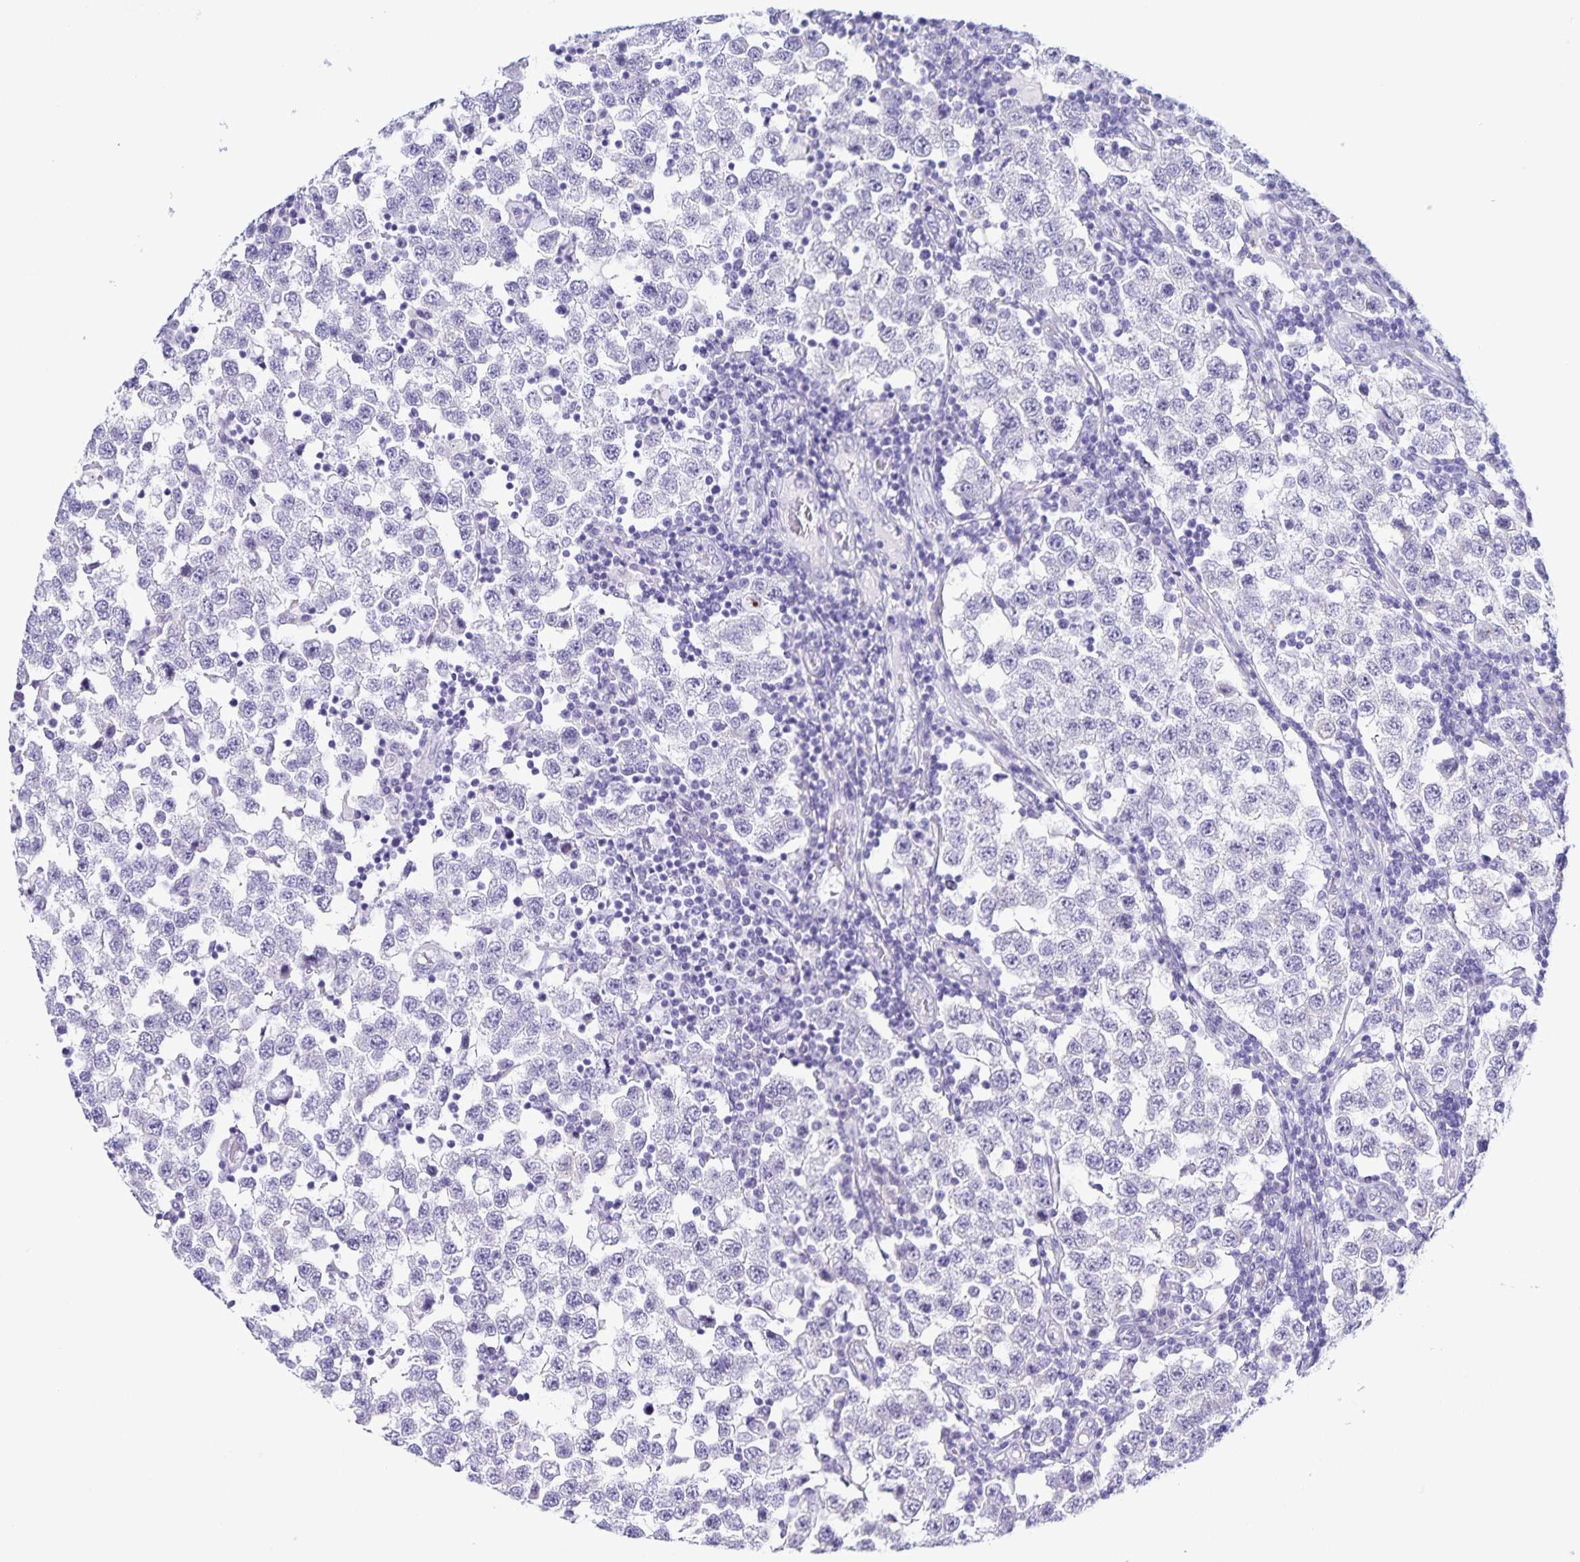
{"staining": {"intensity": "negative", "quantity": "none", "location": "none"}, "tissue": "testis cancer", "cell_type": "Tumor cells", "image_type": "cancer", "snomed": [{"axis": "morphology", "description": "Seminoma, NOS"}, {"axis": "topography", "description": "Testis"}], "caption": "Immunohistochemical staining of human testis cancer (seminoma) exhibits no significant expression in tumor cells. (Brightfield microscopy of DAB (3,3'-diaminobenzidine) immunohistochemistry (IHC) at high magnification).", "gene": "FAM170A", "patient": {"sex": "male", "age": 34}}